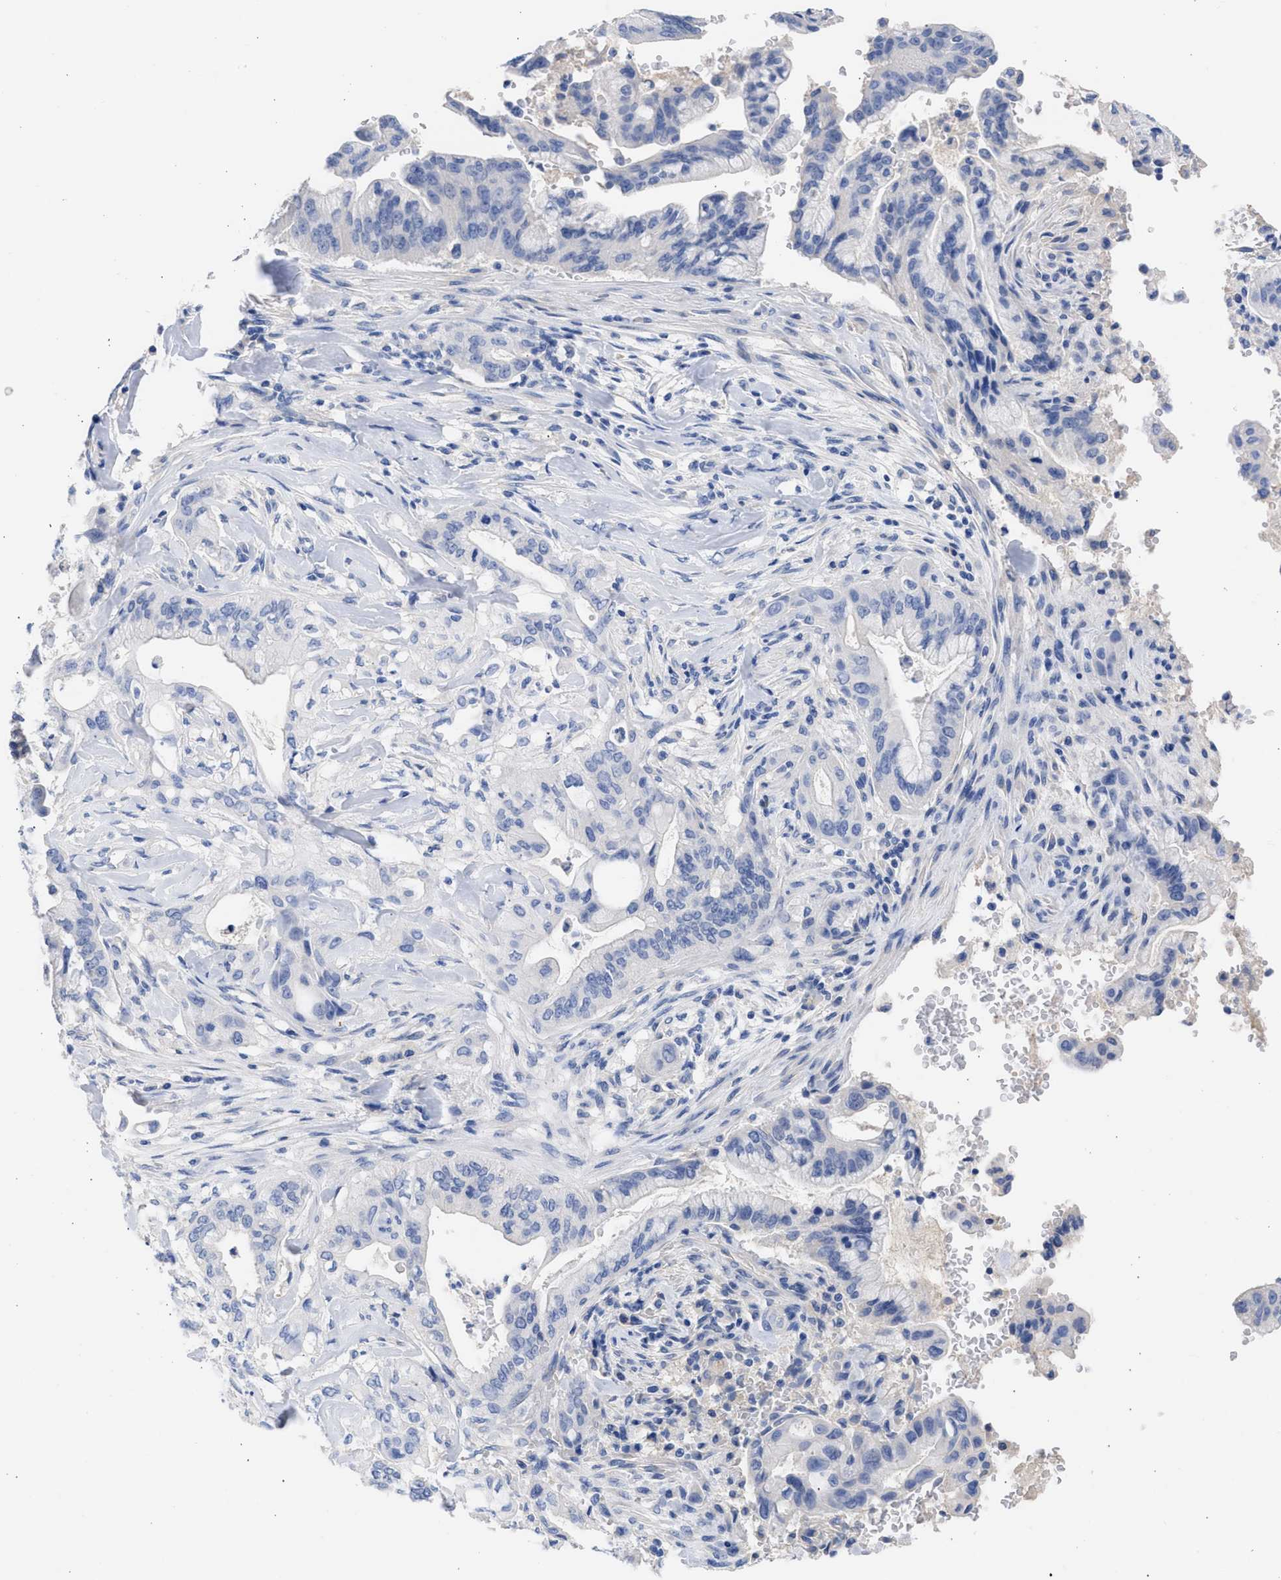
{"staining": {"intensity": "negative", "quantity": "none", "location": "none"}, "tissue": "pancreatic cancer", "cell_type": "Tumor cells", "image_type": "cancer", "snomed": [{"axis": "morphology", "description": "Adenocarcinoma, NOS"}, {"axis": "topography", "description": "Pancreas"}], "caption": "Tumor cells are negative for brown protein staining in pancreatic cancer (adenocarcinoma).", "gene": "RSPH1", "patient": {"sex": "female", "age": 73}}